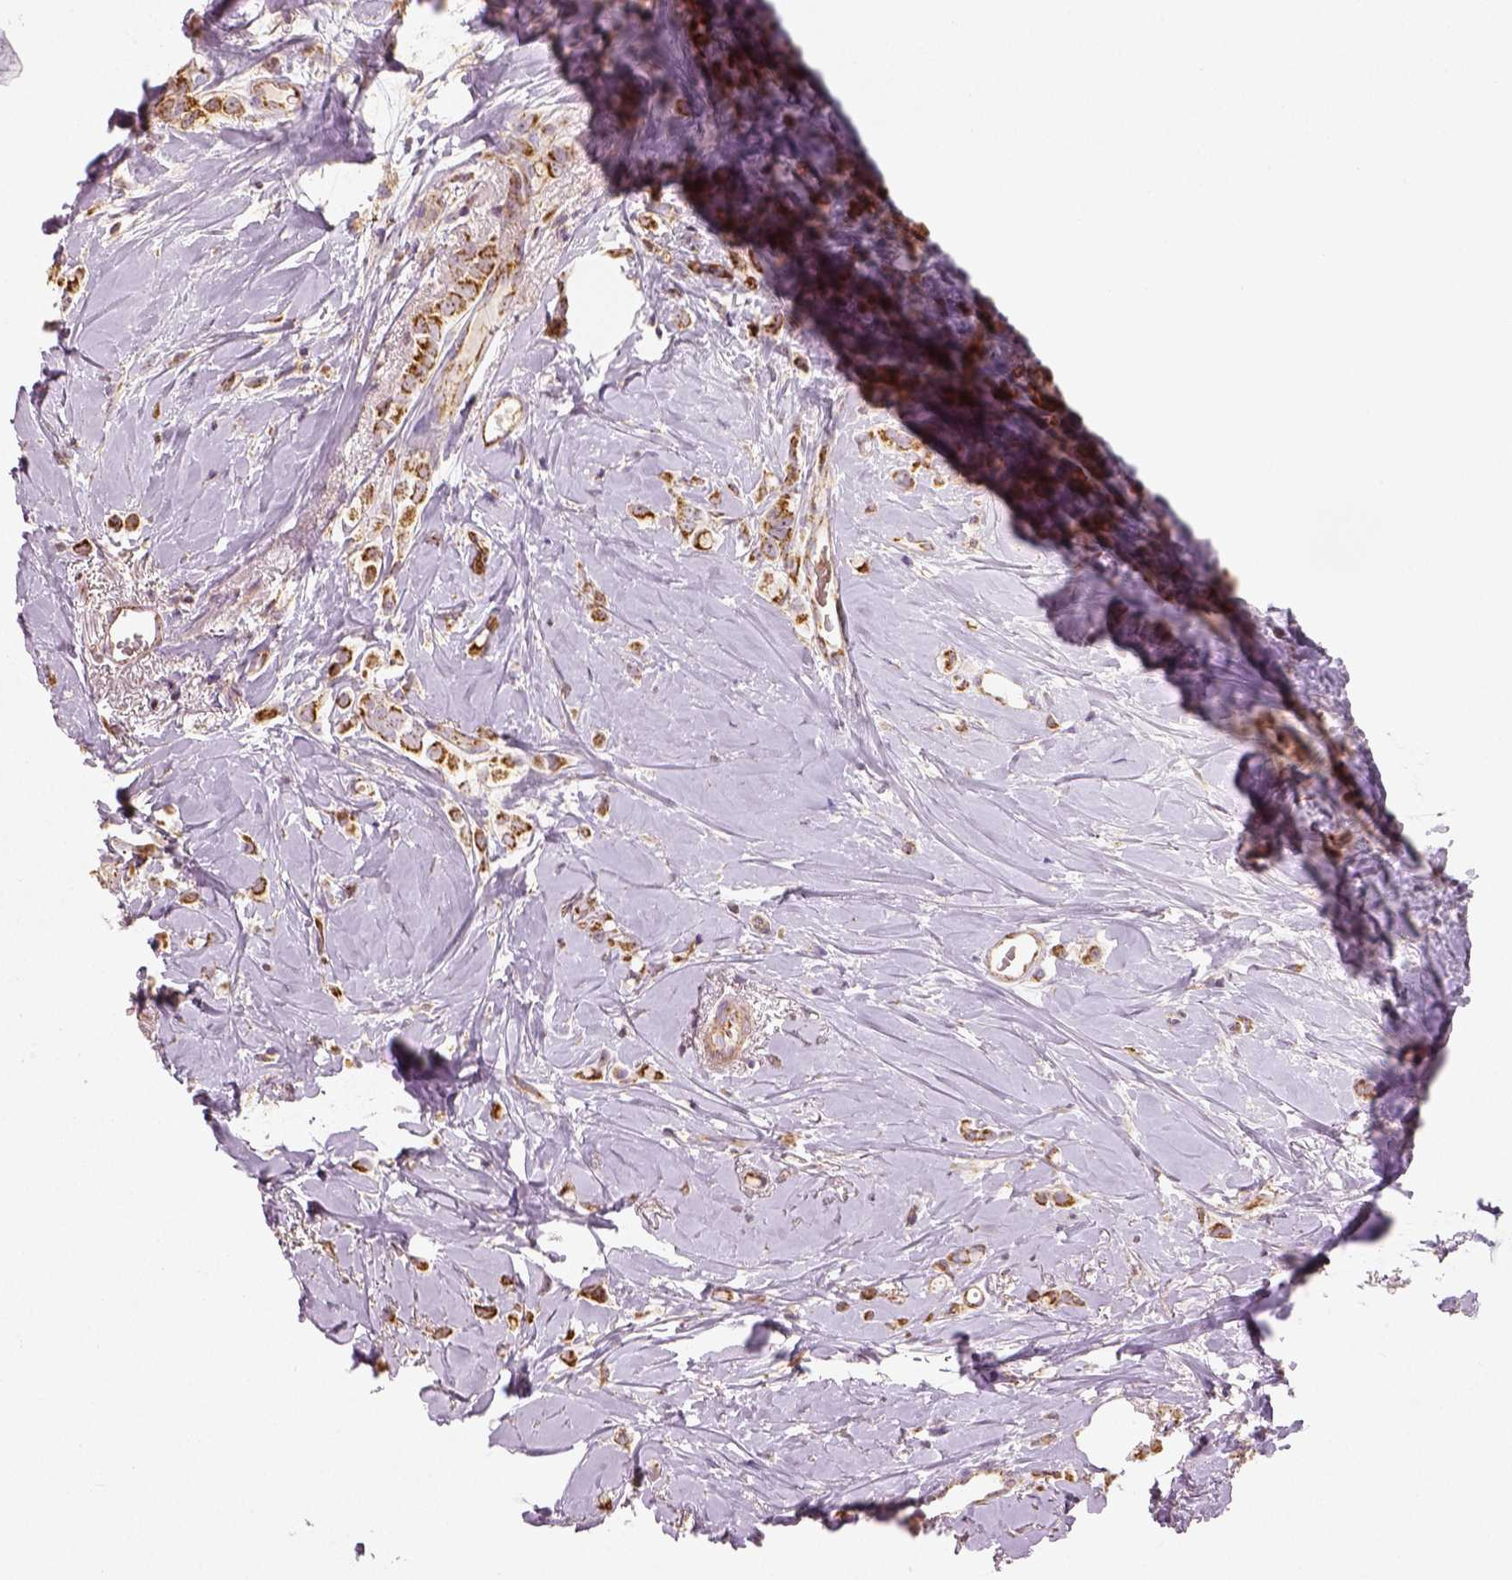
{"staining": {"intensity": "strong", "quantity": ">75%", "location": "cytoplasmic/membranous"}, "tissue": "breast cancer", "cell_type": "Tumor cells", "image_type": "cancer", "snomed": [{"axis": "morphology", "description": "Lobular carcinoma"}, {"axis": "topography", "description": "Breast"}], "caption": "Protein expression analysis of human breast cancer (lobular carcinoma) reveals strong cytoplasmic/membranous staining in about >75% of tumor cells.", "gene": "PGAM5", "patient": {"sex": "female", "age": 66}}